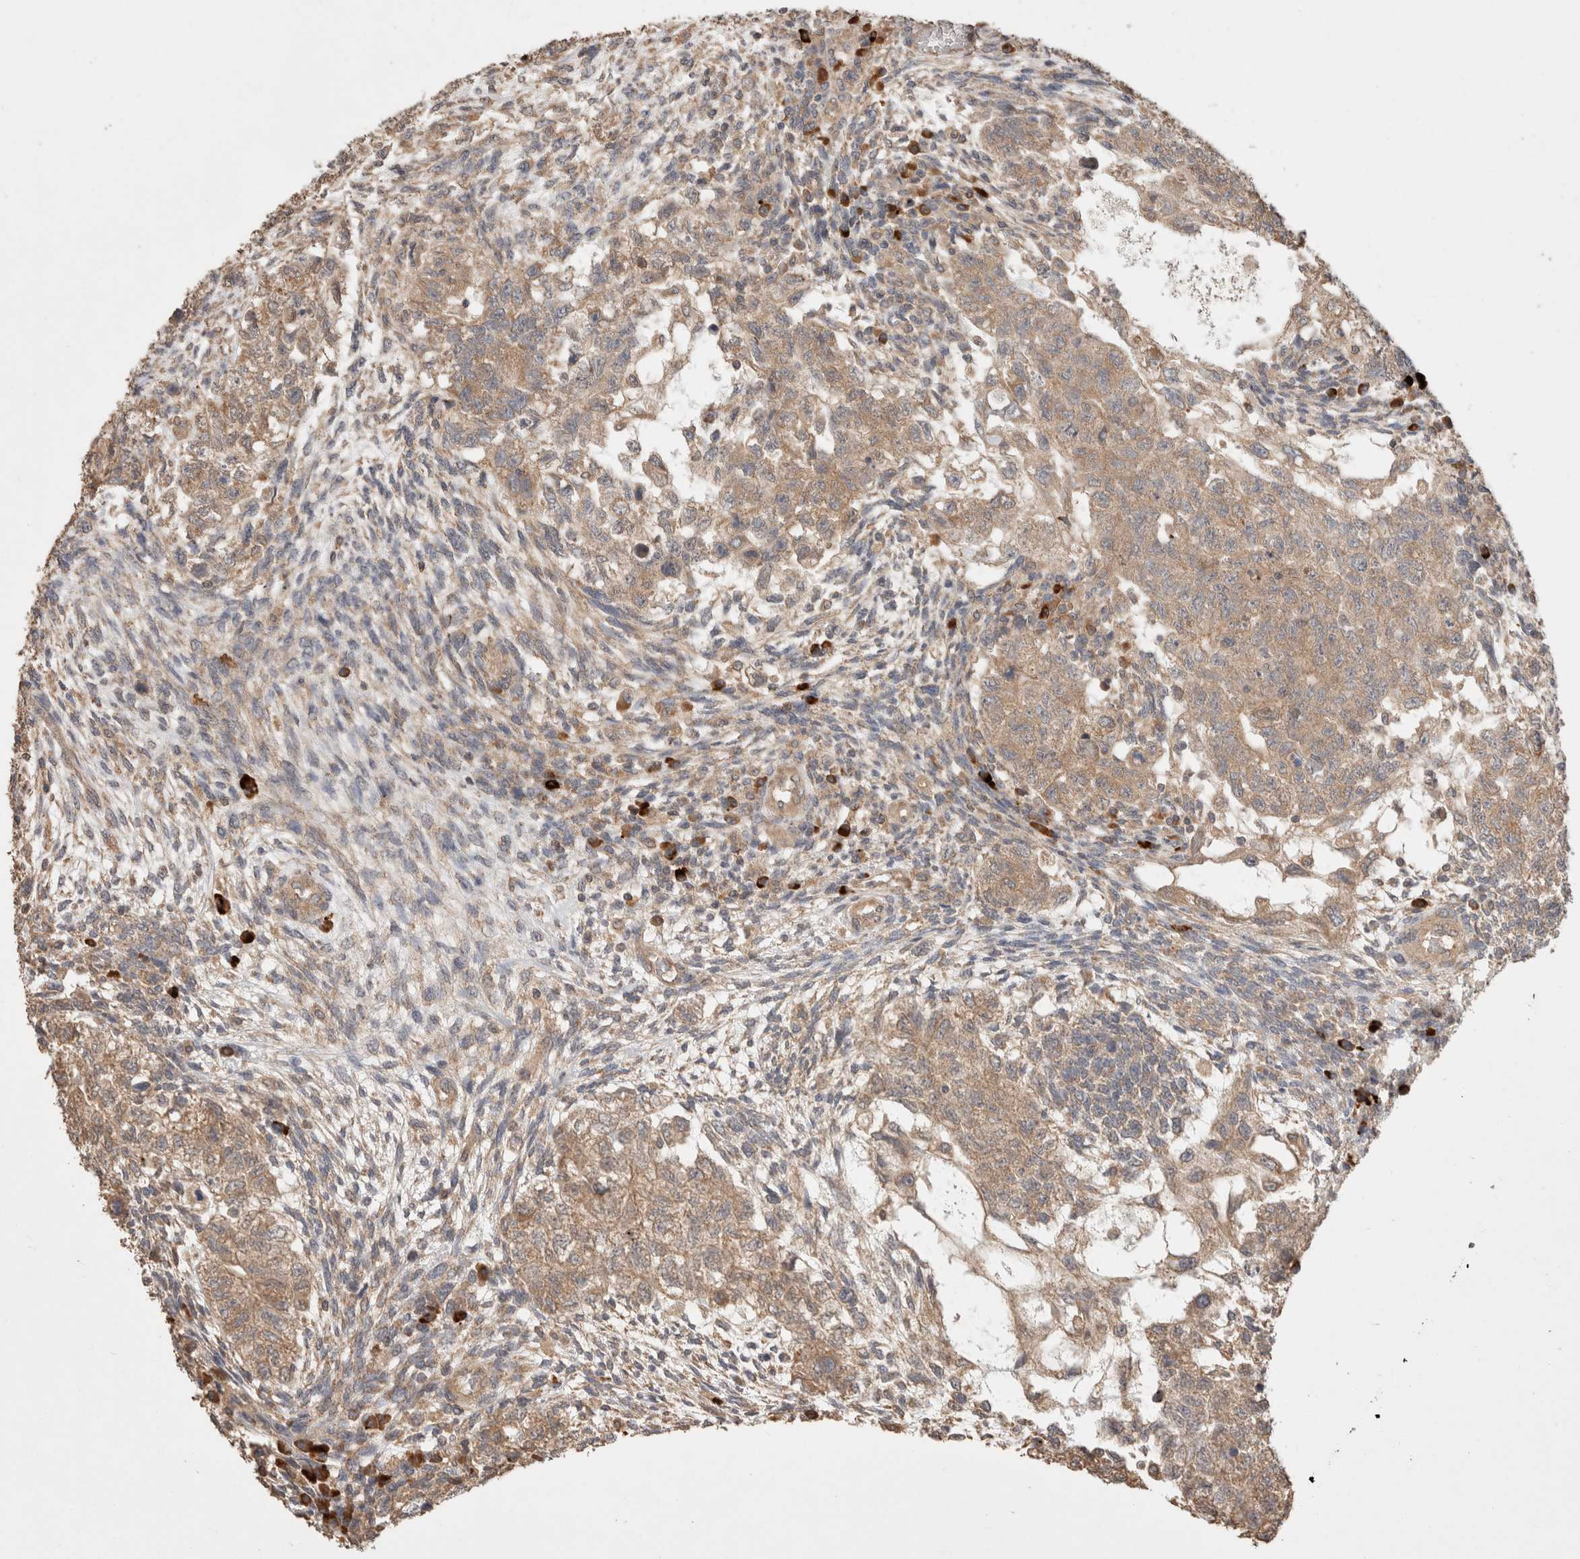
{"staining": {"intensity": "moderate", "quantity": ">75%", "location": "cytoplasmic/membranous"}, "tissue": "testis cancer", "cell_type": "Tumor cells", "image_type": "cancer", "snomed": [{"axis": "morphology", "description": "Normal tissue, NOS"}, {"axis": "morphology", "description": "Carcinoma, Embryonal, NOS"}, {"axis": "topography", "description": "Testis"}], "caption": "The micrograph exhibits a brown stain indicating the presence of a protein in the cytoplasmic/membranous of tumor cells in testis cancer.", "gene": "HROB", "patient": {"sex": "male", "age": 36}}